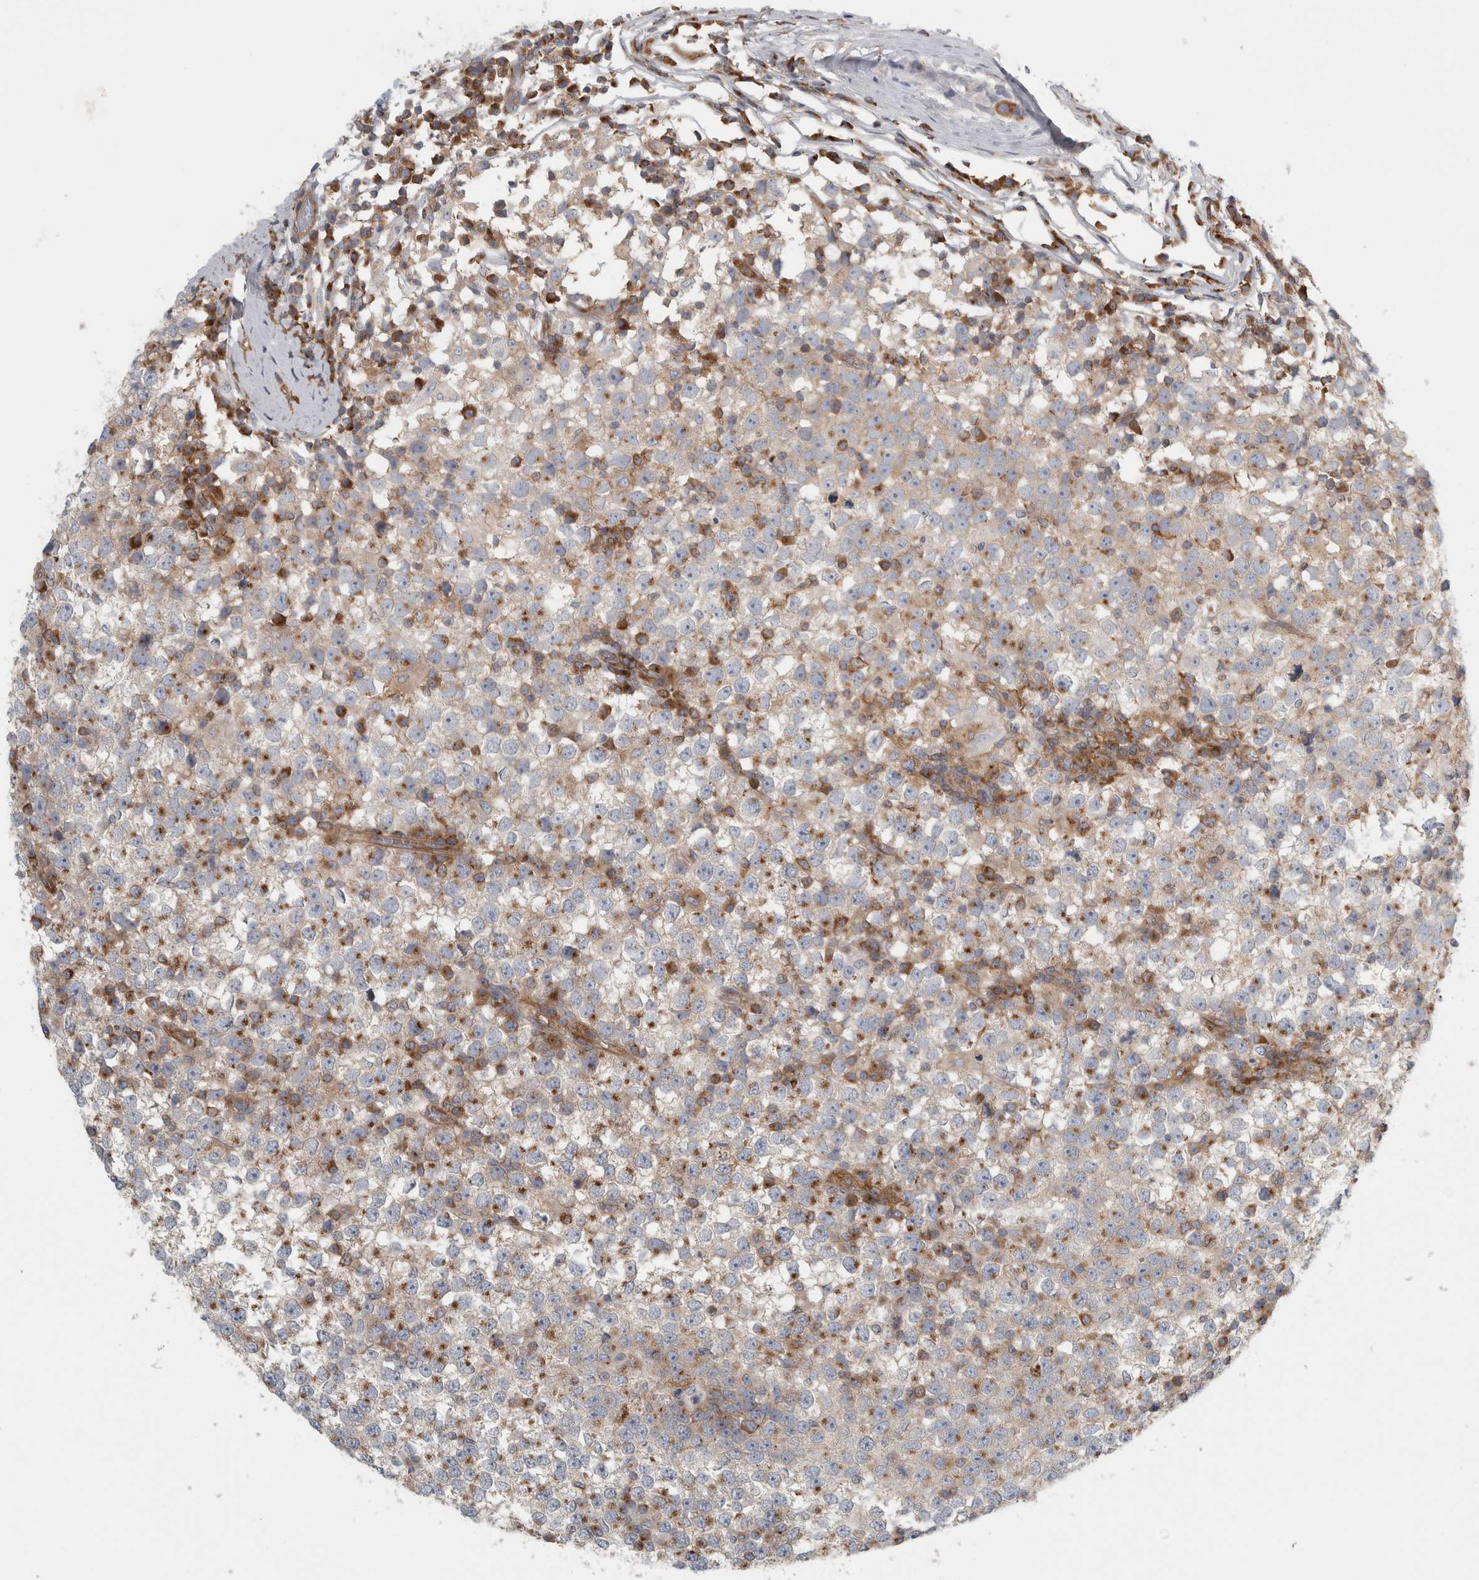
{"staining": {"intensity": "moderate", "quantity": ">75%", "location": "cytoplasmic/membranous"}, "tissue": "testis cancer", "cell_type": "Tumor cells", "image_type": "cancer", "snomed": [{"axis": "morphology", "description": "Seminoma, NOS"}, {"axis": "topography", "description": "Testis"}], "caption": "An image showing moderate cytoplasmic/membranous expression in approximately >75% of tumor cells in seminoma (testis), as visualized by brown immunohistochemical staining.", "gene": "PEX6", "patient": {"sex": "male", "age": 65}}